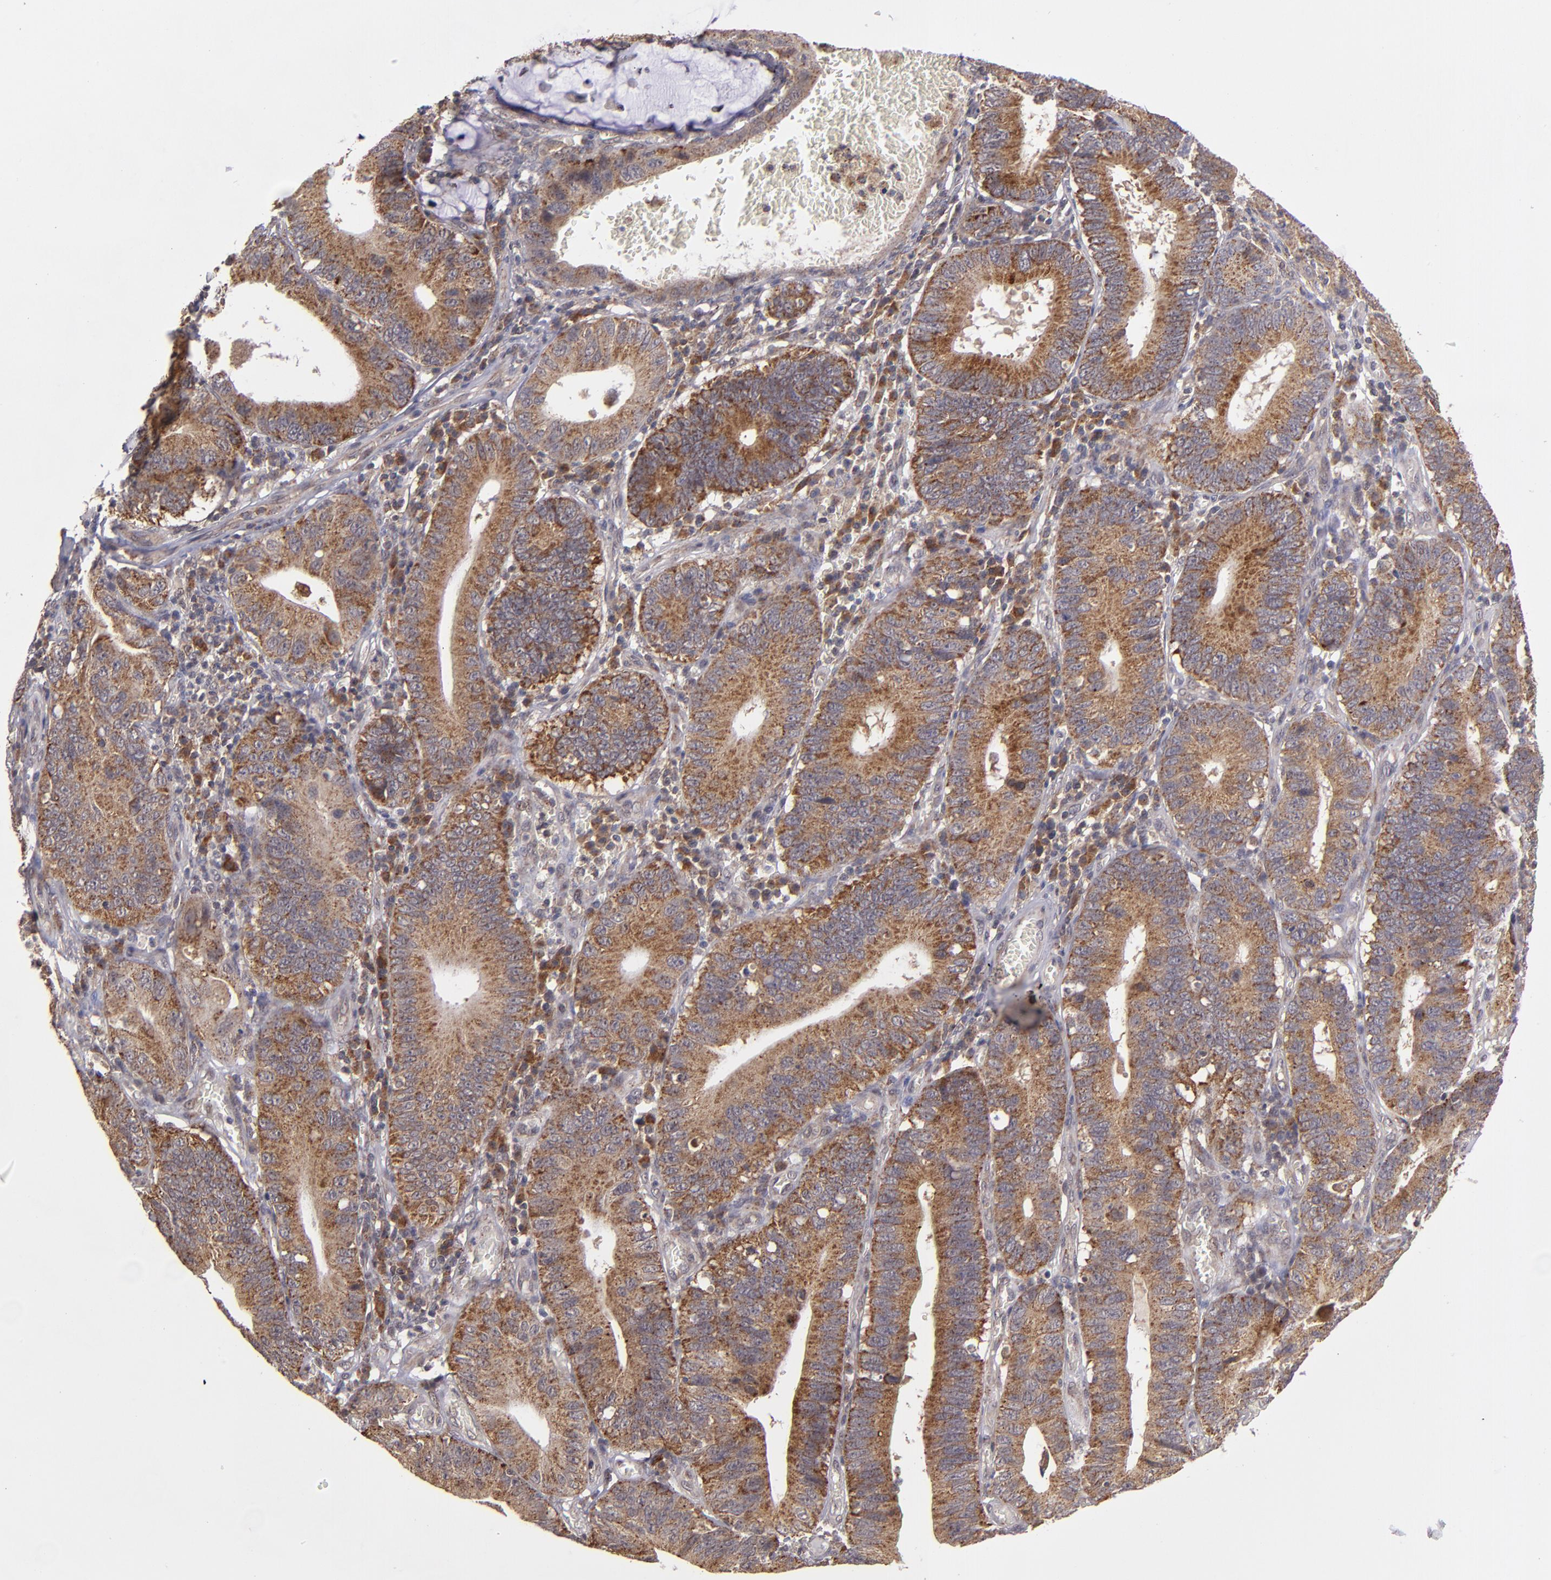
{"staining": {"intensity": "moderate", "quantity": ">75%", "location": "cytoplasmic/membranous"}, "tissue": "stomach cancer", "cell_type": "Tumor cells", "image_type": "cancer", "snomed": [{"axis": "morphology", "description": "Adenocarcinoma, NOS"}, {"axis": "topography", "description": "Stomach"}, {"axis": "topography", "description": "Gastric cardia"}], "caption": "This is a micrograph of IHC staining of adenocarcinoma (stomach), which shows moderate staining in the cytoplasmic/membranous of tumor cells.", "gene": "ZFYVE1", "patient": {"sex": "male", "age": 59}}